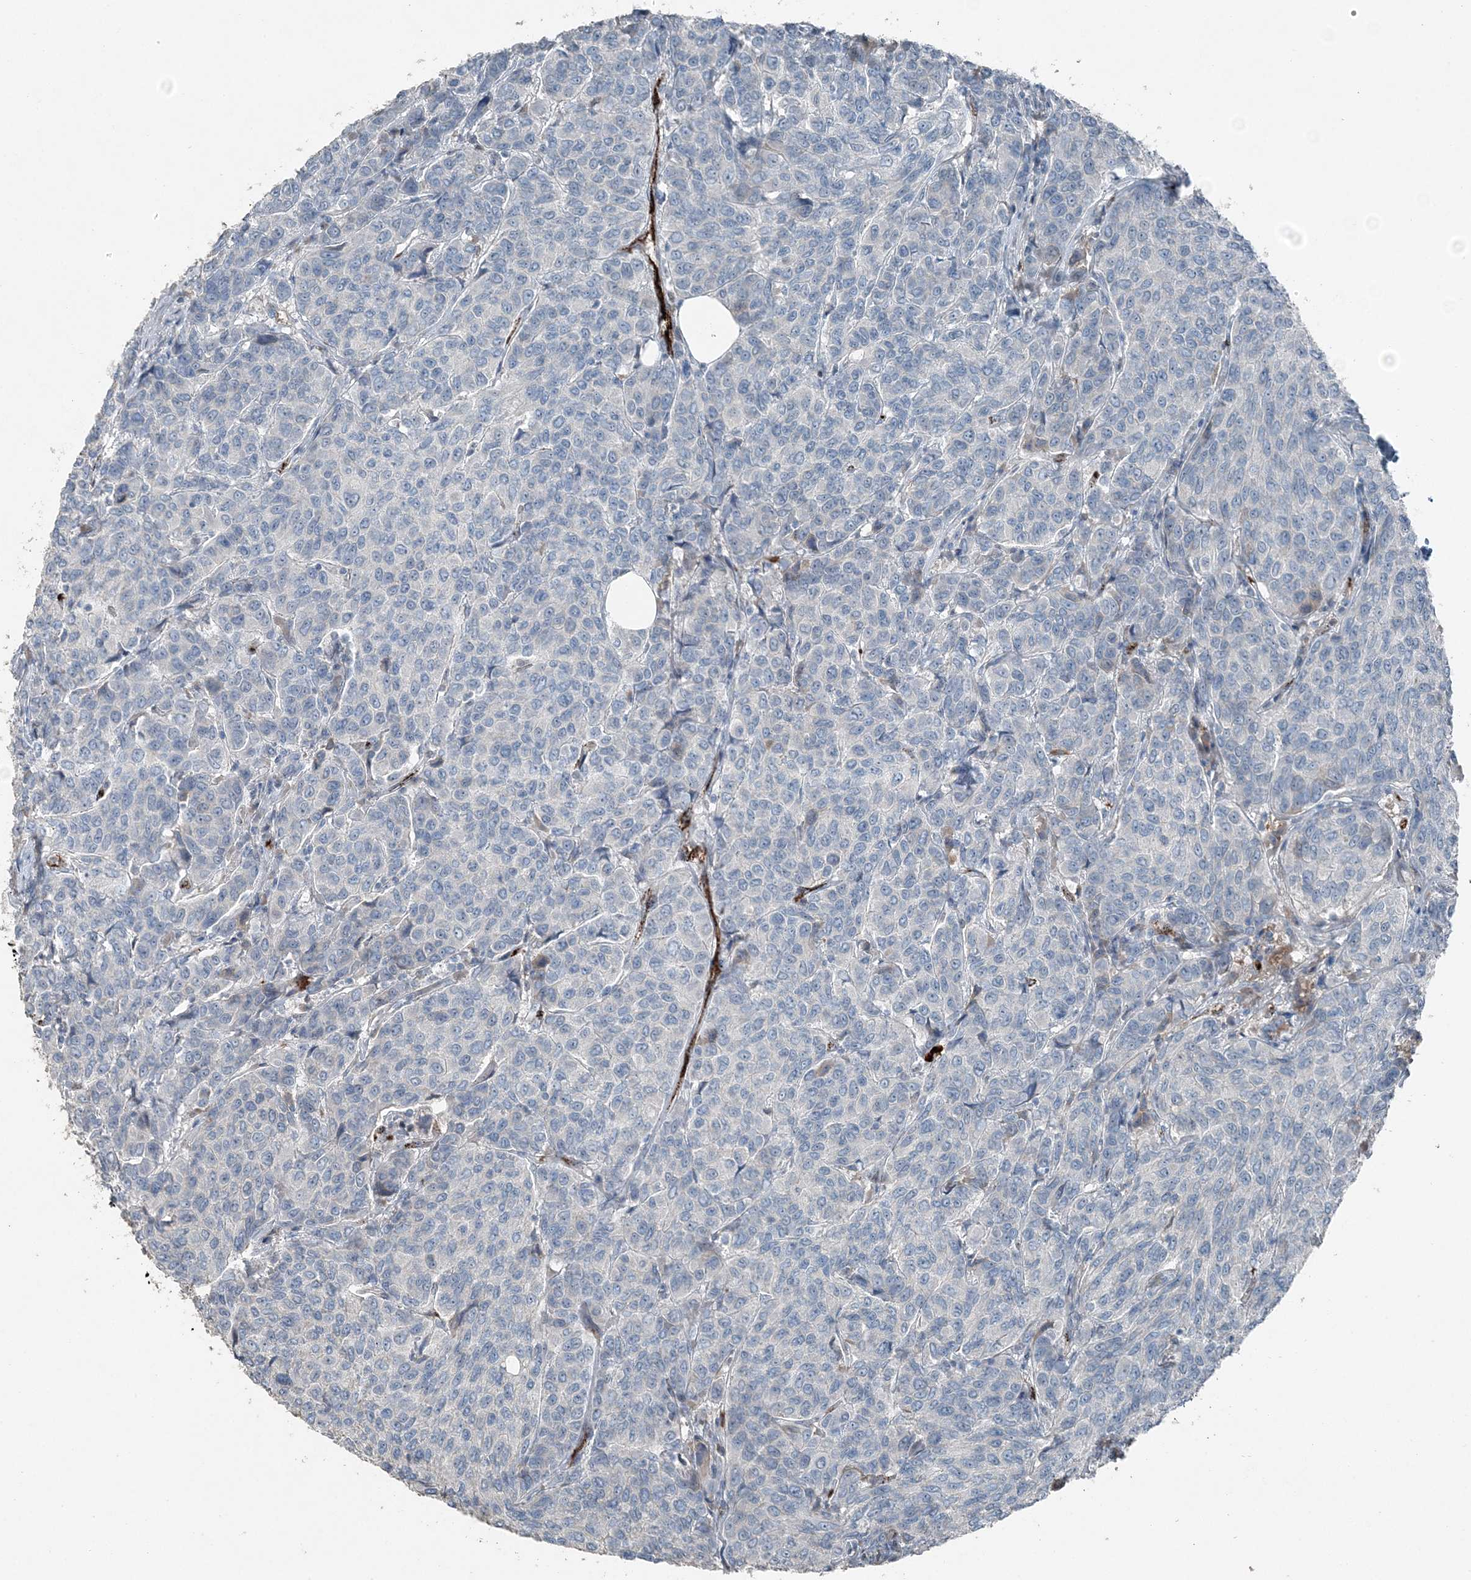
{"staining": {"intensity": "negative", "quantity": "none", "location": "none"}, "tissue": "breast cancer", "cell_type": "Tumor cells", "image_type": "cancer", "snomed": [{"axis": "morphology", "description": "Duct carcinoma"}, {"axis": "topography", "description": "Breast"}], "caption": "A high-resolution photomicrograph shows immunohistochemistry staining of breast invasive ductal carcinoma, which demonstrates no significant expression in tumor cells.", "gene": "ELOVL7", "patient": {"sex": "female", "age": 55}}